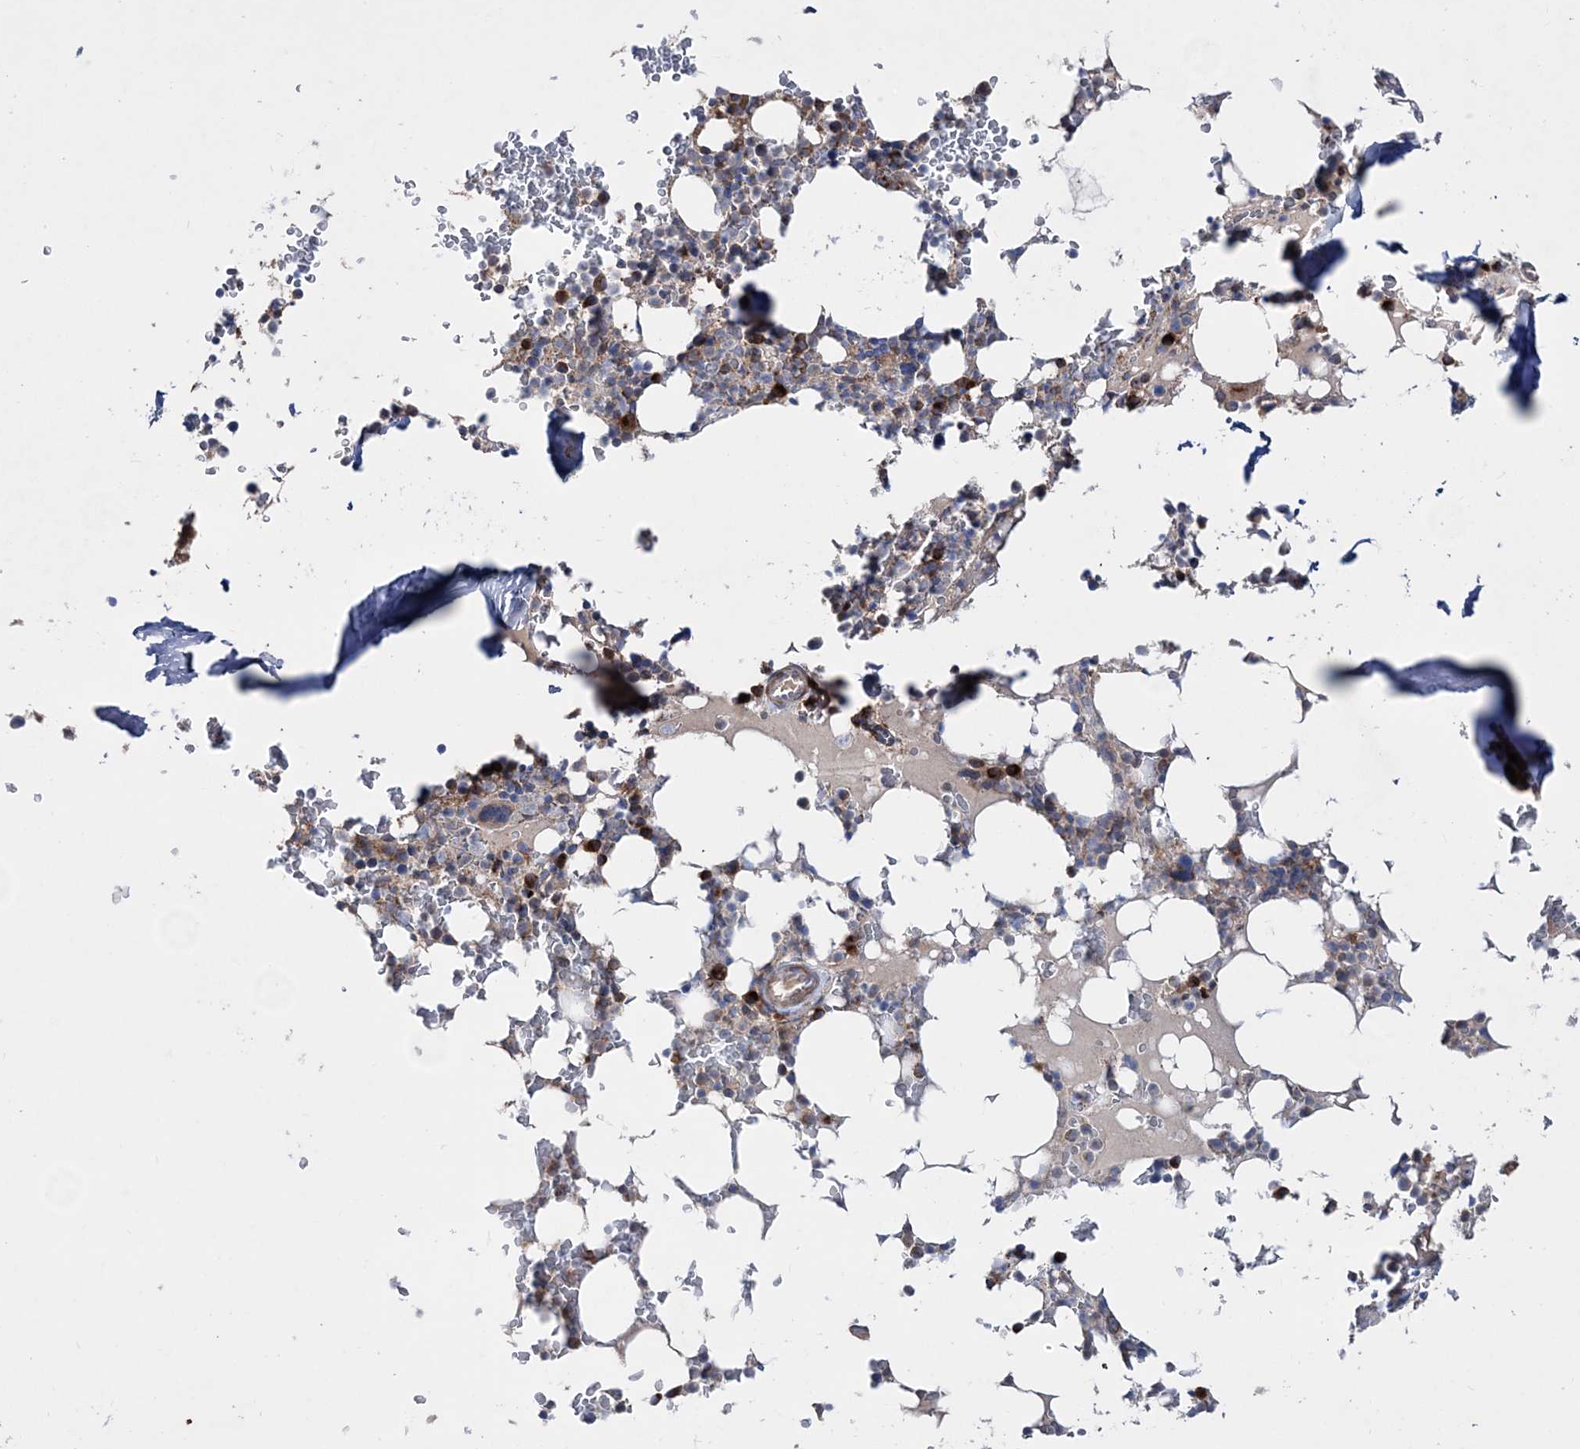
{"staining": {"intensity": "moderate", "quantity": "<25%", "location": "cytoplasmic/membranous"}, "tissue": "bone marrow", "cell_type": "Hematopoietic cells", "image_type": "normal", "snomed": [{"axis": "morphology", "description": "Normal tissue, NOS"}, {"axis": "topography", "description": "Bone marrow"}], "caption": "A brown stain shows moderate cytoplasmic/membranous expression of a protein in hematopoietic cells of normal human bone marrow. (IHC, brightfield microscopy, high magnification).", "gene": "NGLY1", "patient": {"sex": "male", "age": 58}}